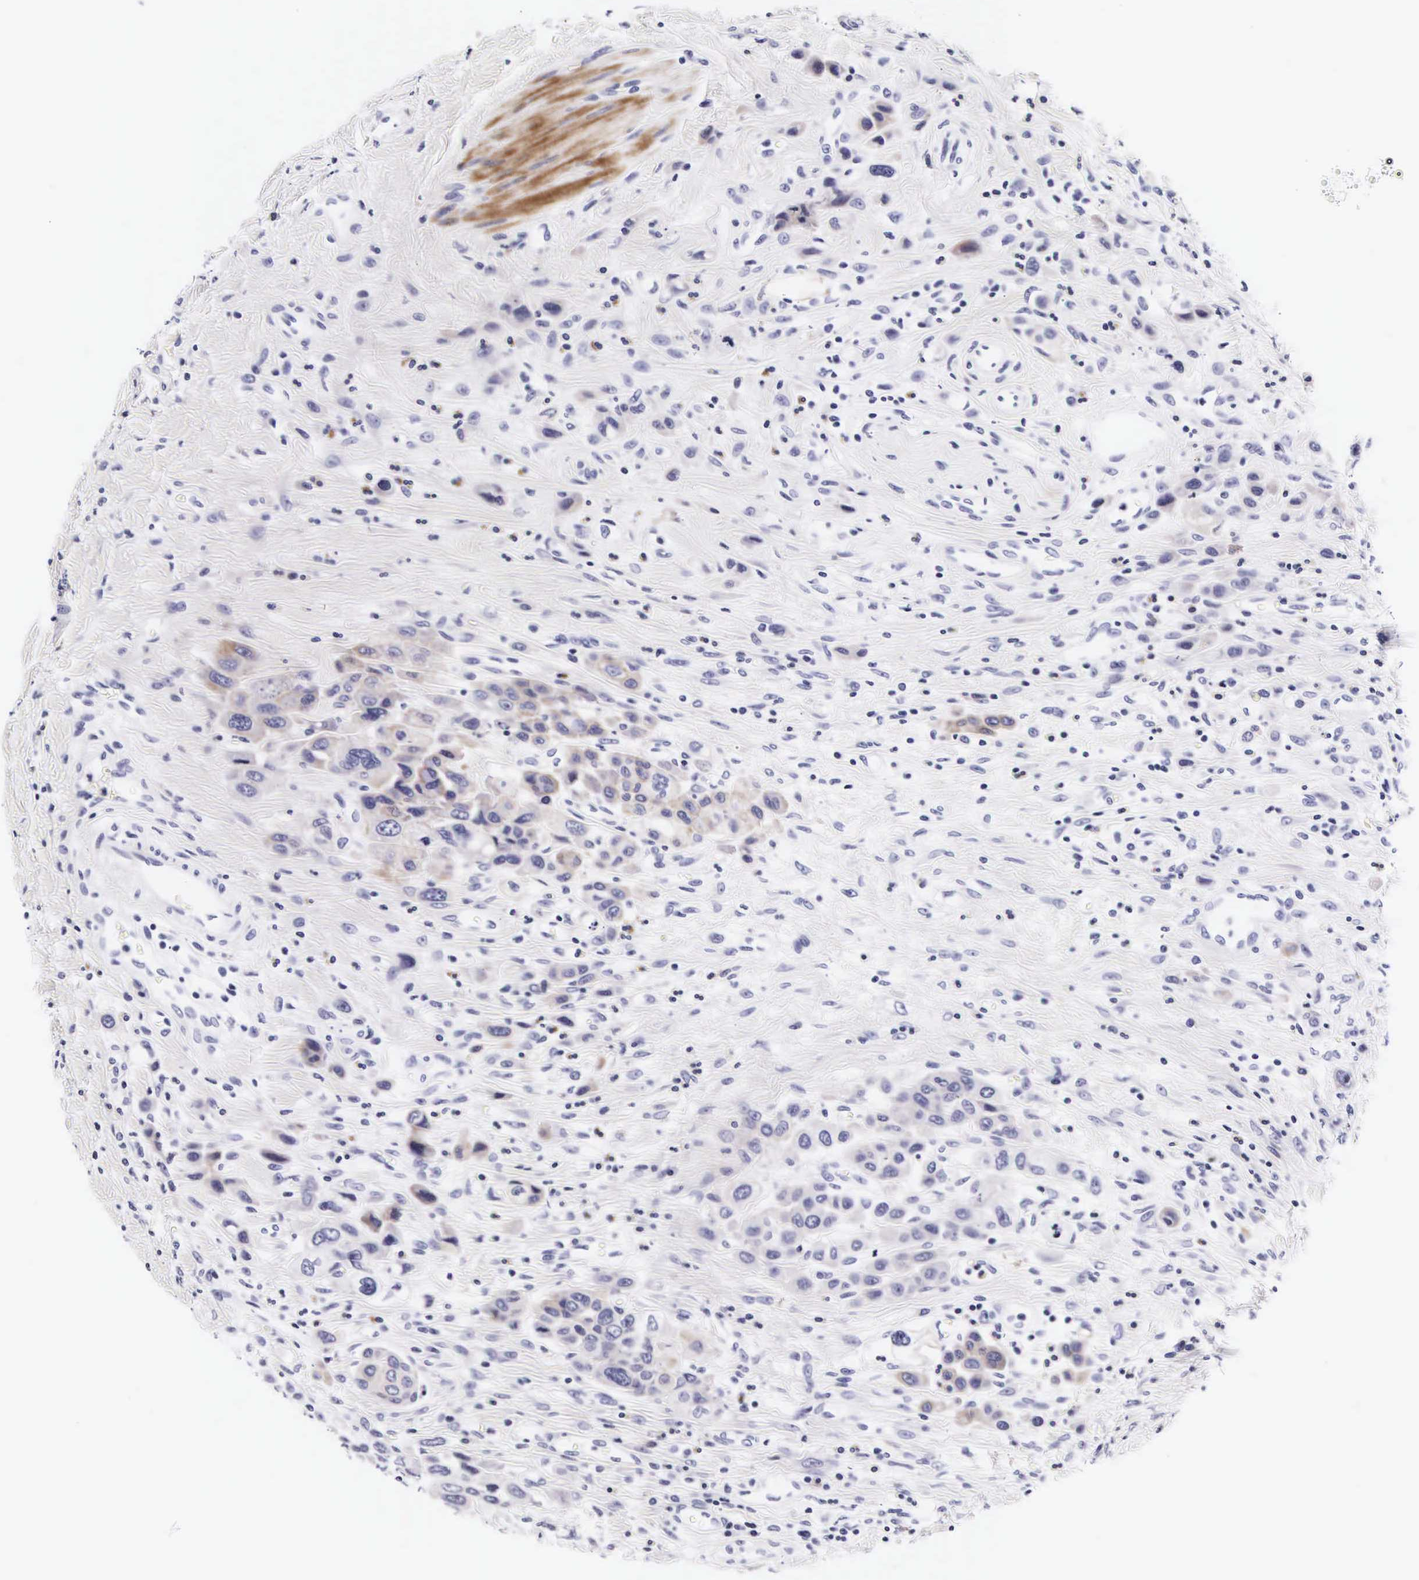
{"staining": {"intensity": "weak", "quantity": "<25%", "location": "cytoplasmic/membranous"}, "tissue": "urothelial cancer", "cell_type": "Tumor cells", "image_type": "cancer", "snomed": [{"axis": "morphology", "description": "Urothelial carcinoma, High grade"}, {"axis": "topography", "description": "Urinary bladder"}], "caption": "Immunohistochemical staining of urothelial carcinoma (high-grade) exhibits no significant positivity in tumor cells. Brightfield microscopy of IHC stained with DAB (3,3'-diaminobenzidine) (brown) and hematoxylin (blue), captured at high magnification.", "gene": "UPRT", "patient": {"sex": "male", "age": 50}}